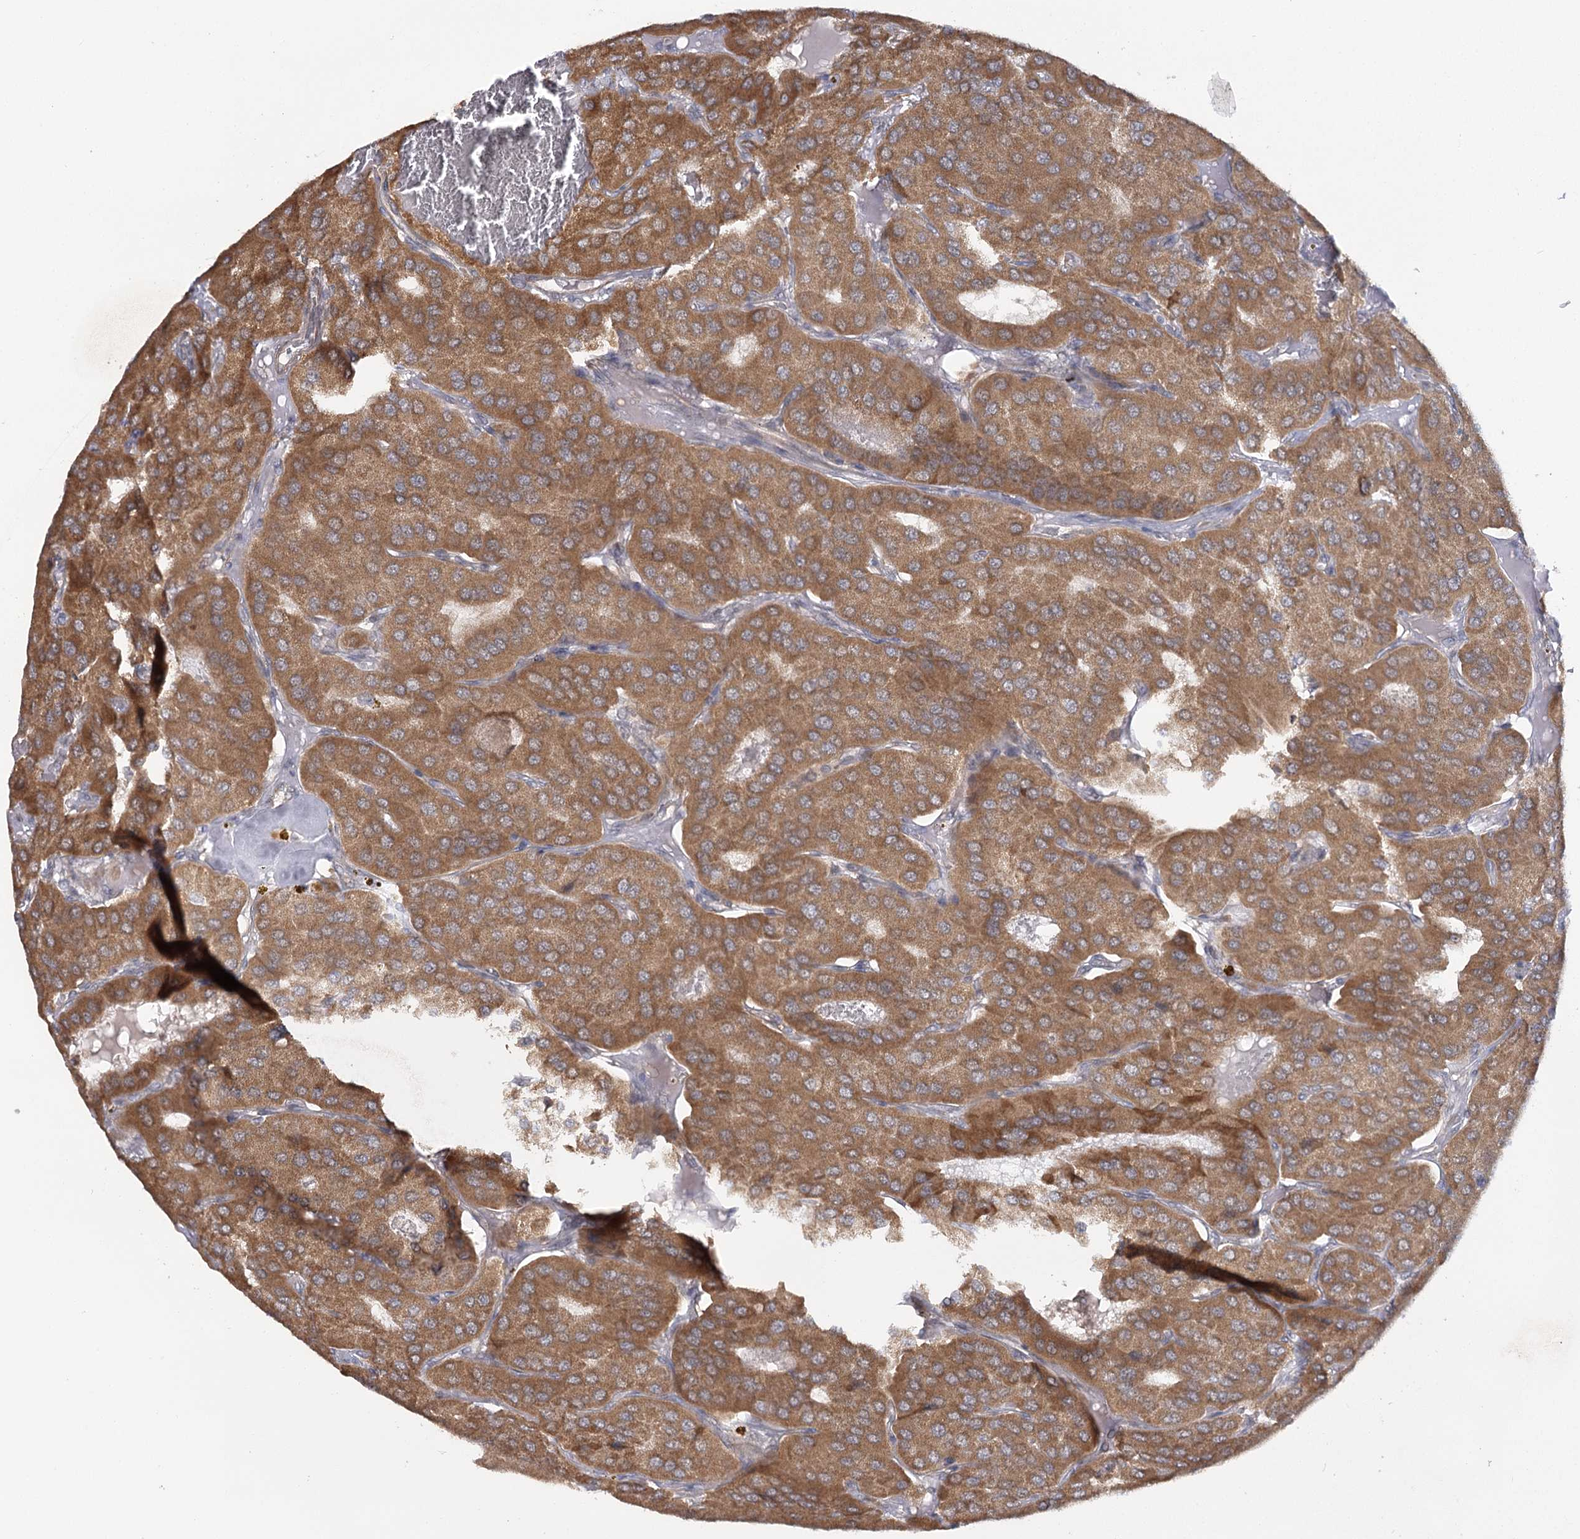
{"staining": {"intensity": "moderate", "quantity": ">75%", "location": "cytoplasmic/membranous"}, "tissue": "parathyroid gland", "cell_type": "Glandular cells", "image_type": "normal", "snomed": [{"axis": "morphology", "description": "Normal tissue, NOS"}, {"axis": "morphology", "description": "Adenoma, NOS"}, {"axis": "topography", "description": "Parathyroid gland"}], "caption": "IHC of benign human parathyroid gland exhibits medium levels of moderate cytoplasmic/membranous positivity in approximately >75% of glandular cells.", "gene": "TBC1D9B", "patient": {"sex": "female", "age": 86}}